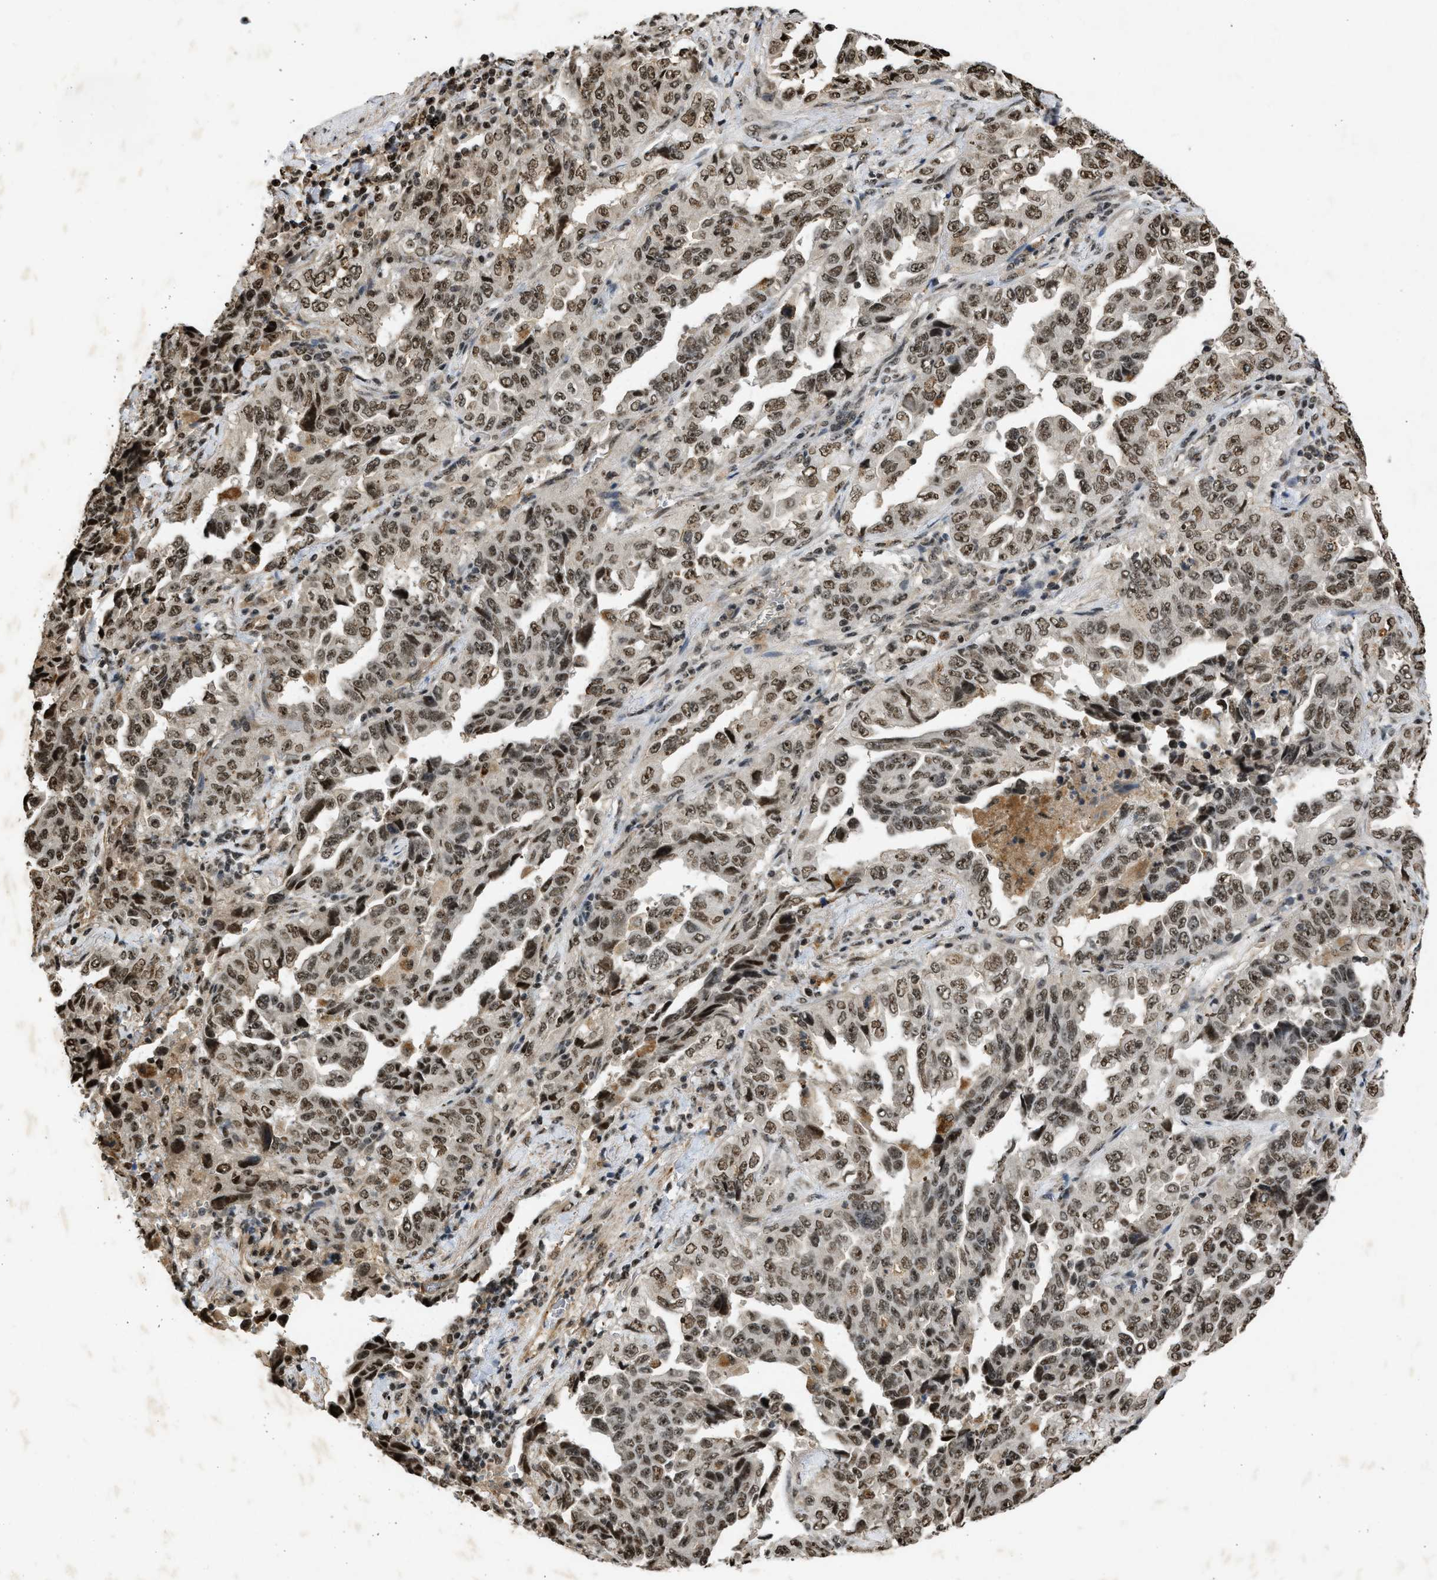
{"staining": {"intensity": "moderate", "quantity": ">75%", "location": "nuclear"}, "tissue": "lung cancer", "cell_type": "Tumor cells", "image_type": "cancer", "snomed": [{"axis": "morphology", "description": "Adenocarcinoma, NOS"}, {"axis": "topography", "description": "Lung"}], "caption": "Lung cancer (adenocarcinoma) was stained to show a protein in brown. There is medium levels of moderate nuclear expression in about >75% of tumor cells.", "gene": "TFDP2", "patient": {"sex": "female", "age": 51}}